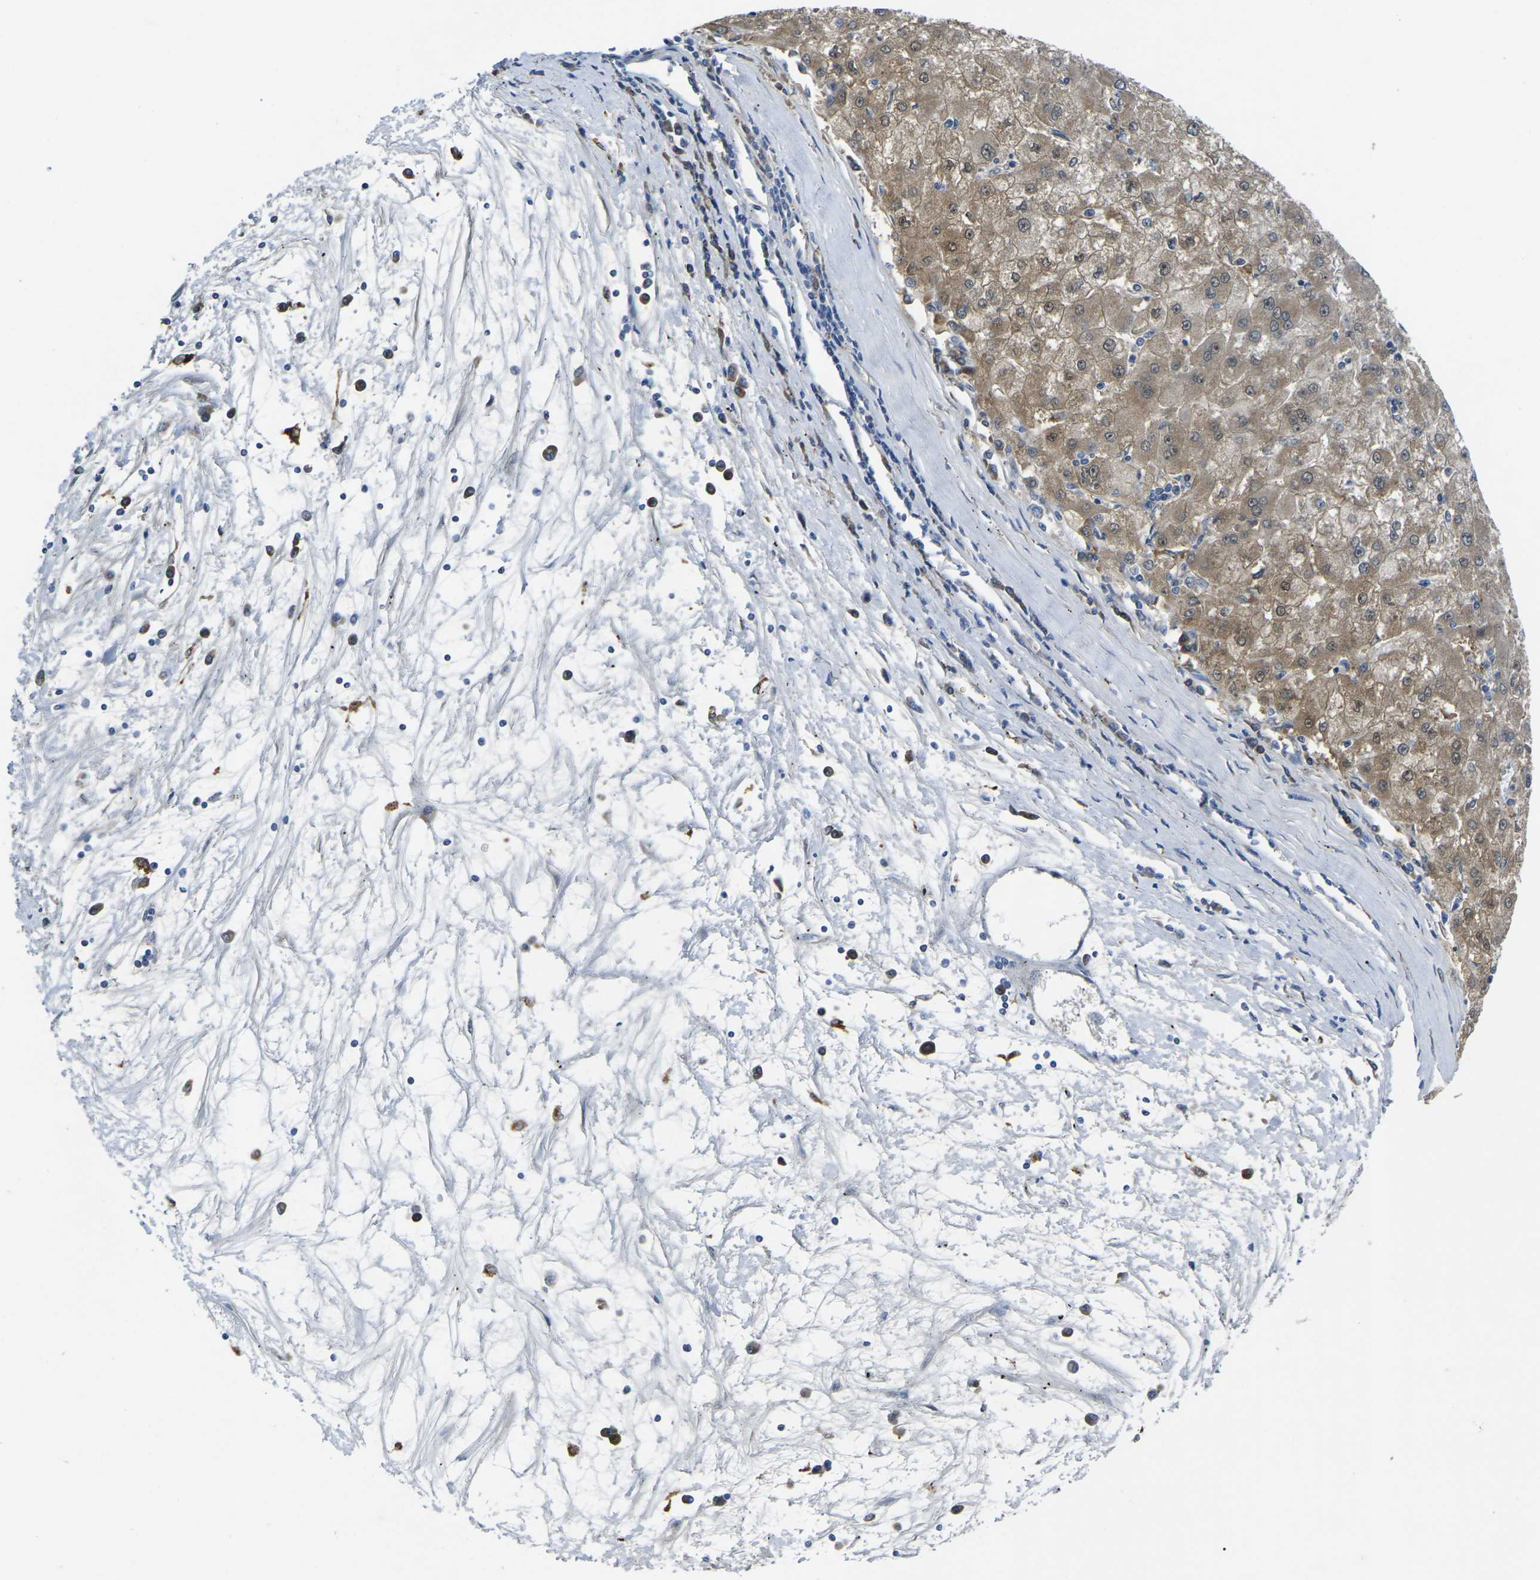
{"staining": {"intensity": "moderate", "quantity": "25%-75%", "location": "cytoplasmic/membranous,nuclear"}, "tissue": "liver cancer", "cell_type": "Tumor cells", "image_type": "cancer", "snomed": [{"axis": "morphology", "description": "Carcinoma, Hepatocellular, NOS"}, {"axis": "topography", "description": "Liver"}], "caption": "Liver cancer (hepatocellular carcinoma) stained for a protein demonstrates moderate cytoplasmic/membranous and nuclear positivity in tumor cells.", "gene": "GNA12", "patient": {"sex": "male", "age": 72}}